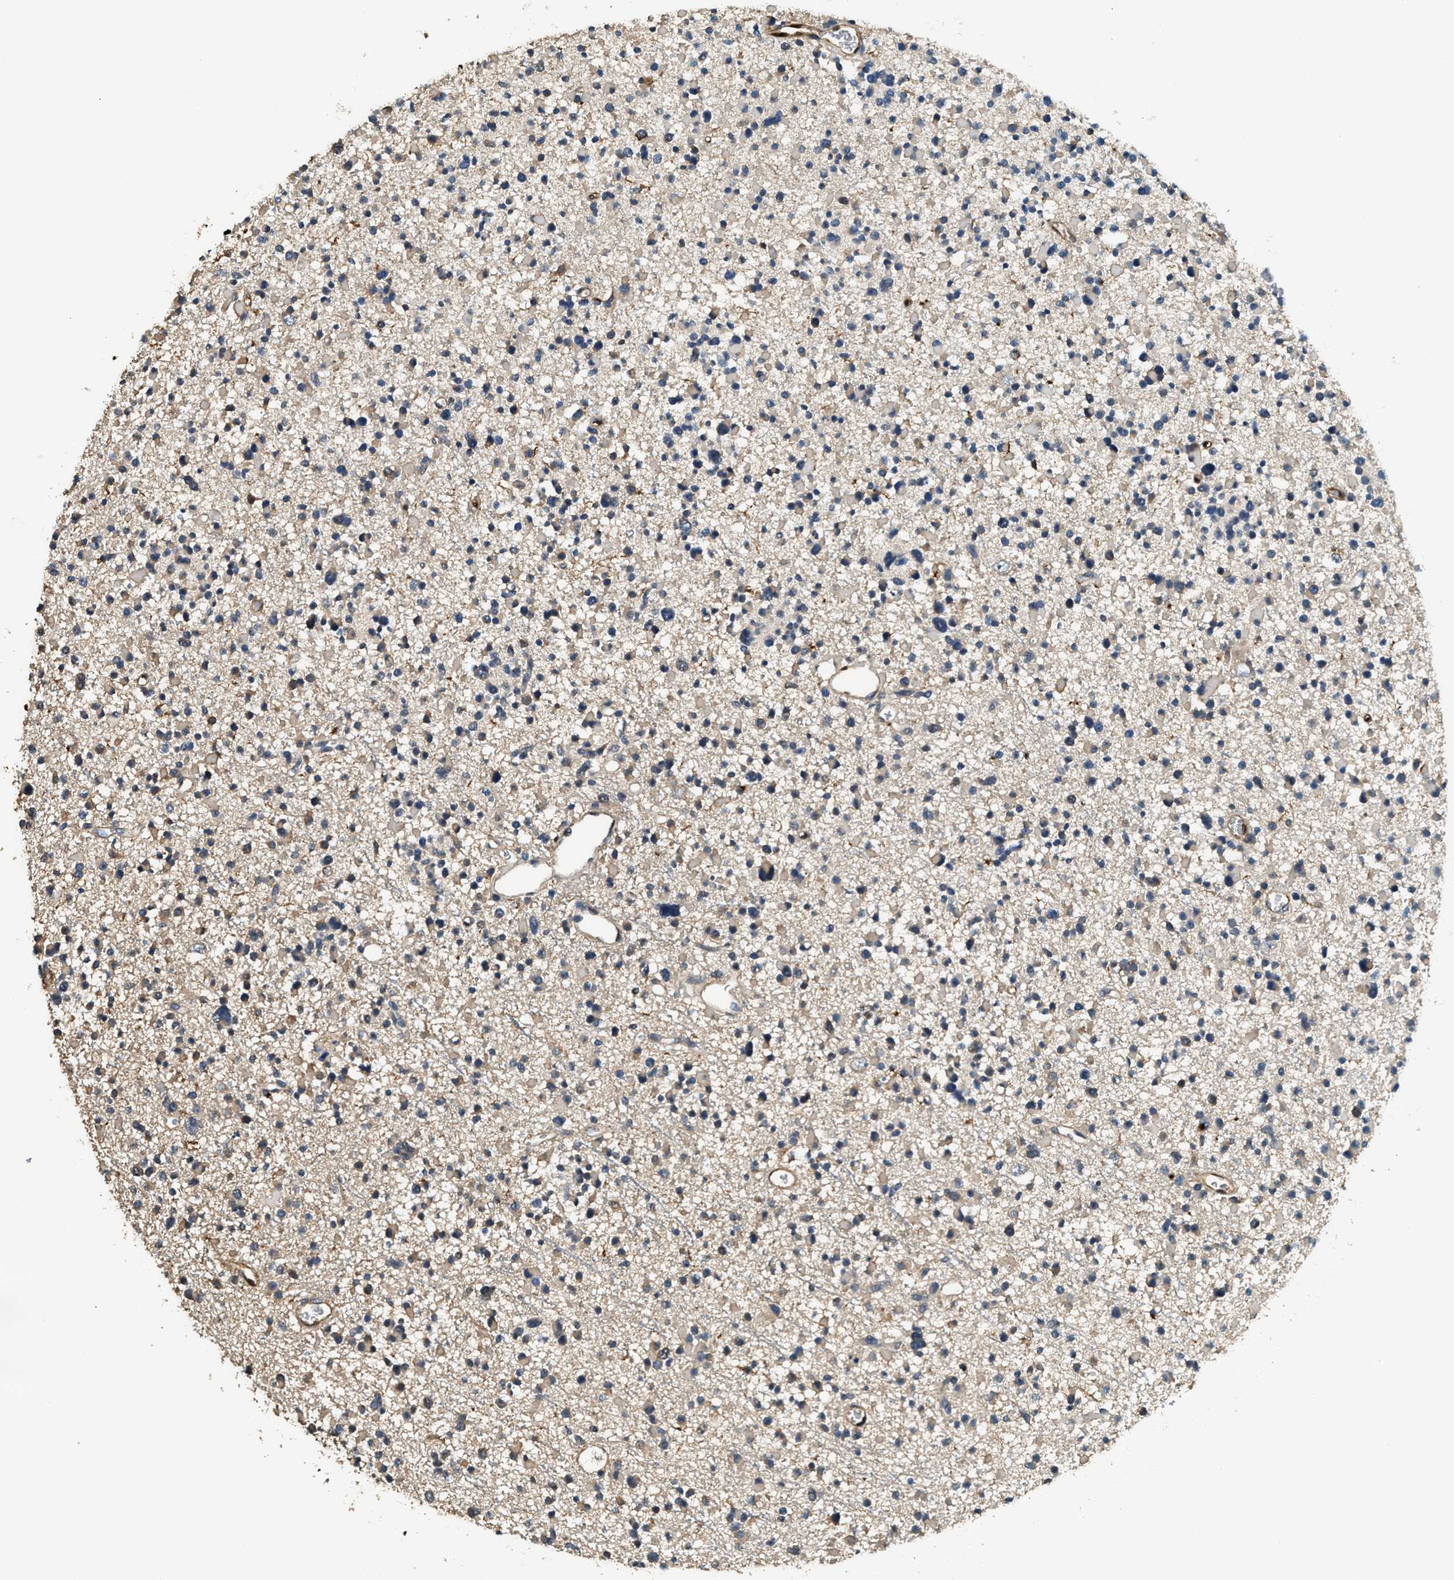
{"staining": {"intensity": "weak", "quantity": "<25%", "location": "cytoplasmic/membranous"}, "tissue": "glioma", "cell_type": "Tumor cells", "image_type": "cancer", "snomed": [{"axis": "morphology", "description": "Glioma, malignant, Low grade"}, {"axis": "topography", "description": "Brain"}], "caption": "This is an IHC micrograph of human glioma. There is no staining in tumor cells.", "gene": "ANXA3", "patient": {"sex": "female", "age": 22}}